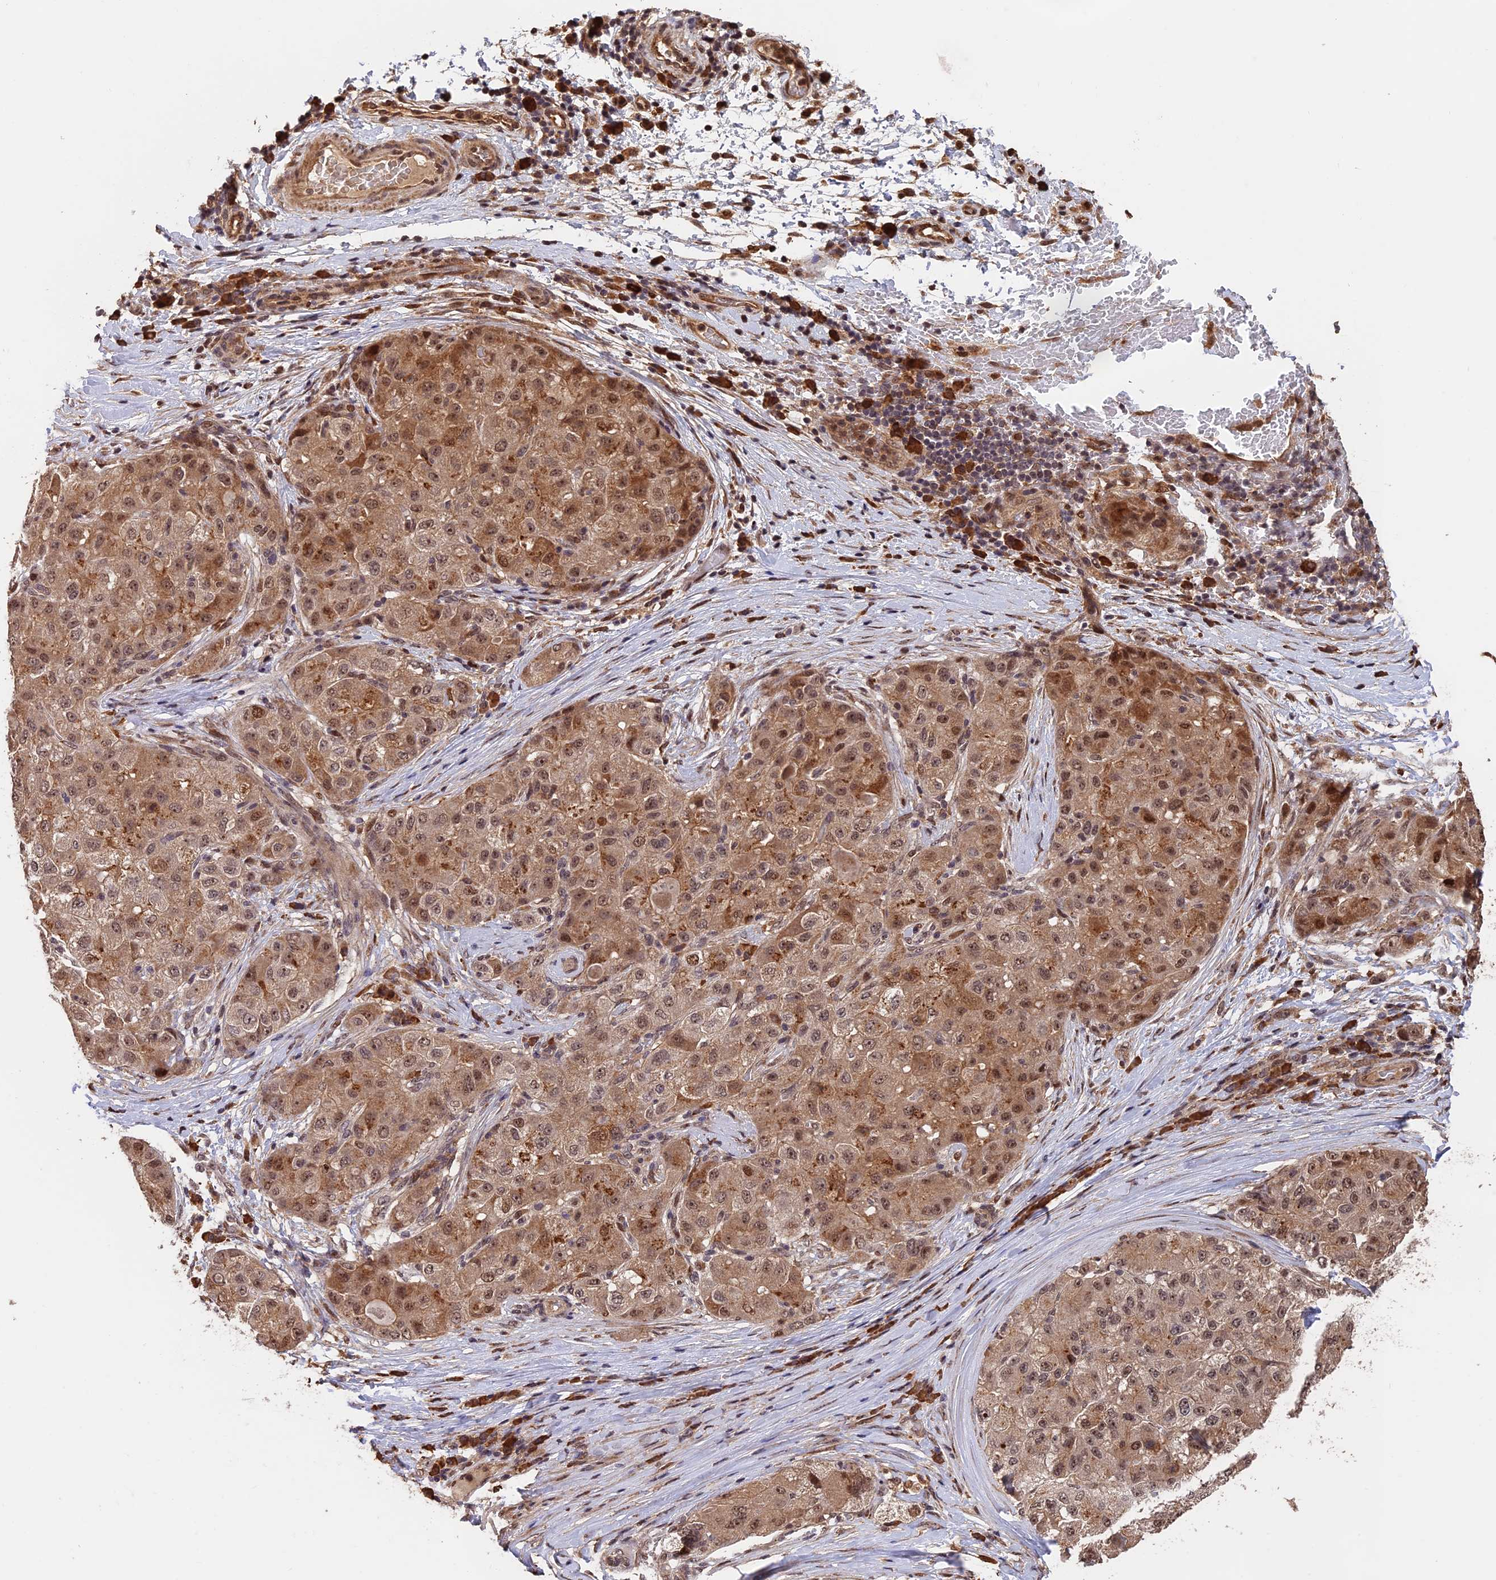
{"staining": {"intensity": "moderate", "quantity": ">75%", "location": "cytoplasmic/membranous,nuclear"}, "tissue": "liver cancer", "cell_type": "Tumor cells", "image_type": "cancer", "snomed": [{"axis": "morphology", "description": "Carcinoma, Hepatocellular, NOS"}, {"axis": "topography", "description": "Liver"}], "caption": "Liver hepatocellular carcinoma stained for a protein displays moderate cytoplasmic/membranous and nuclear positivity in tumor cells.", "gene": "OSBPL1A", "patient": {"sex": "male", "age": 80}}